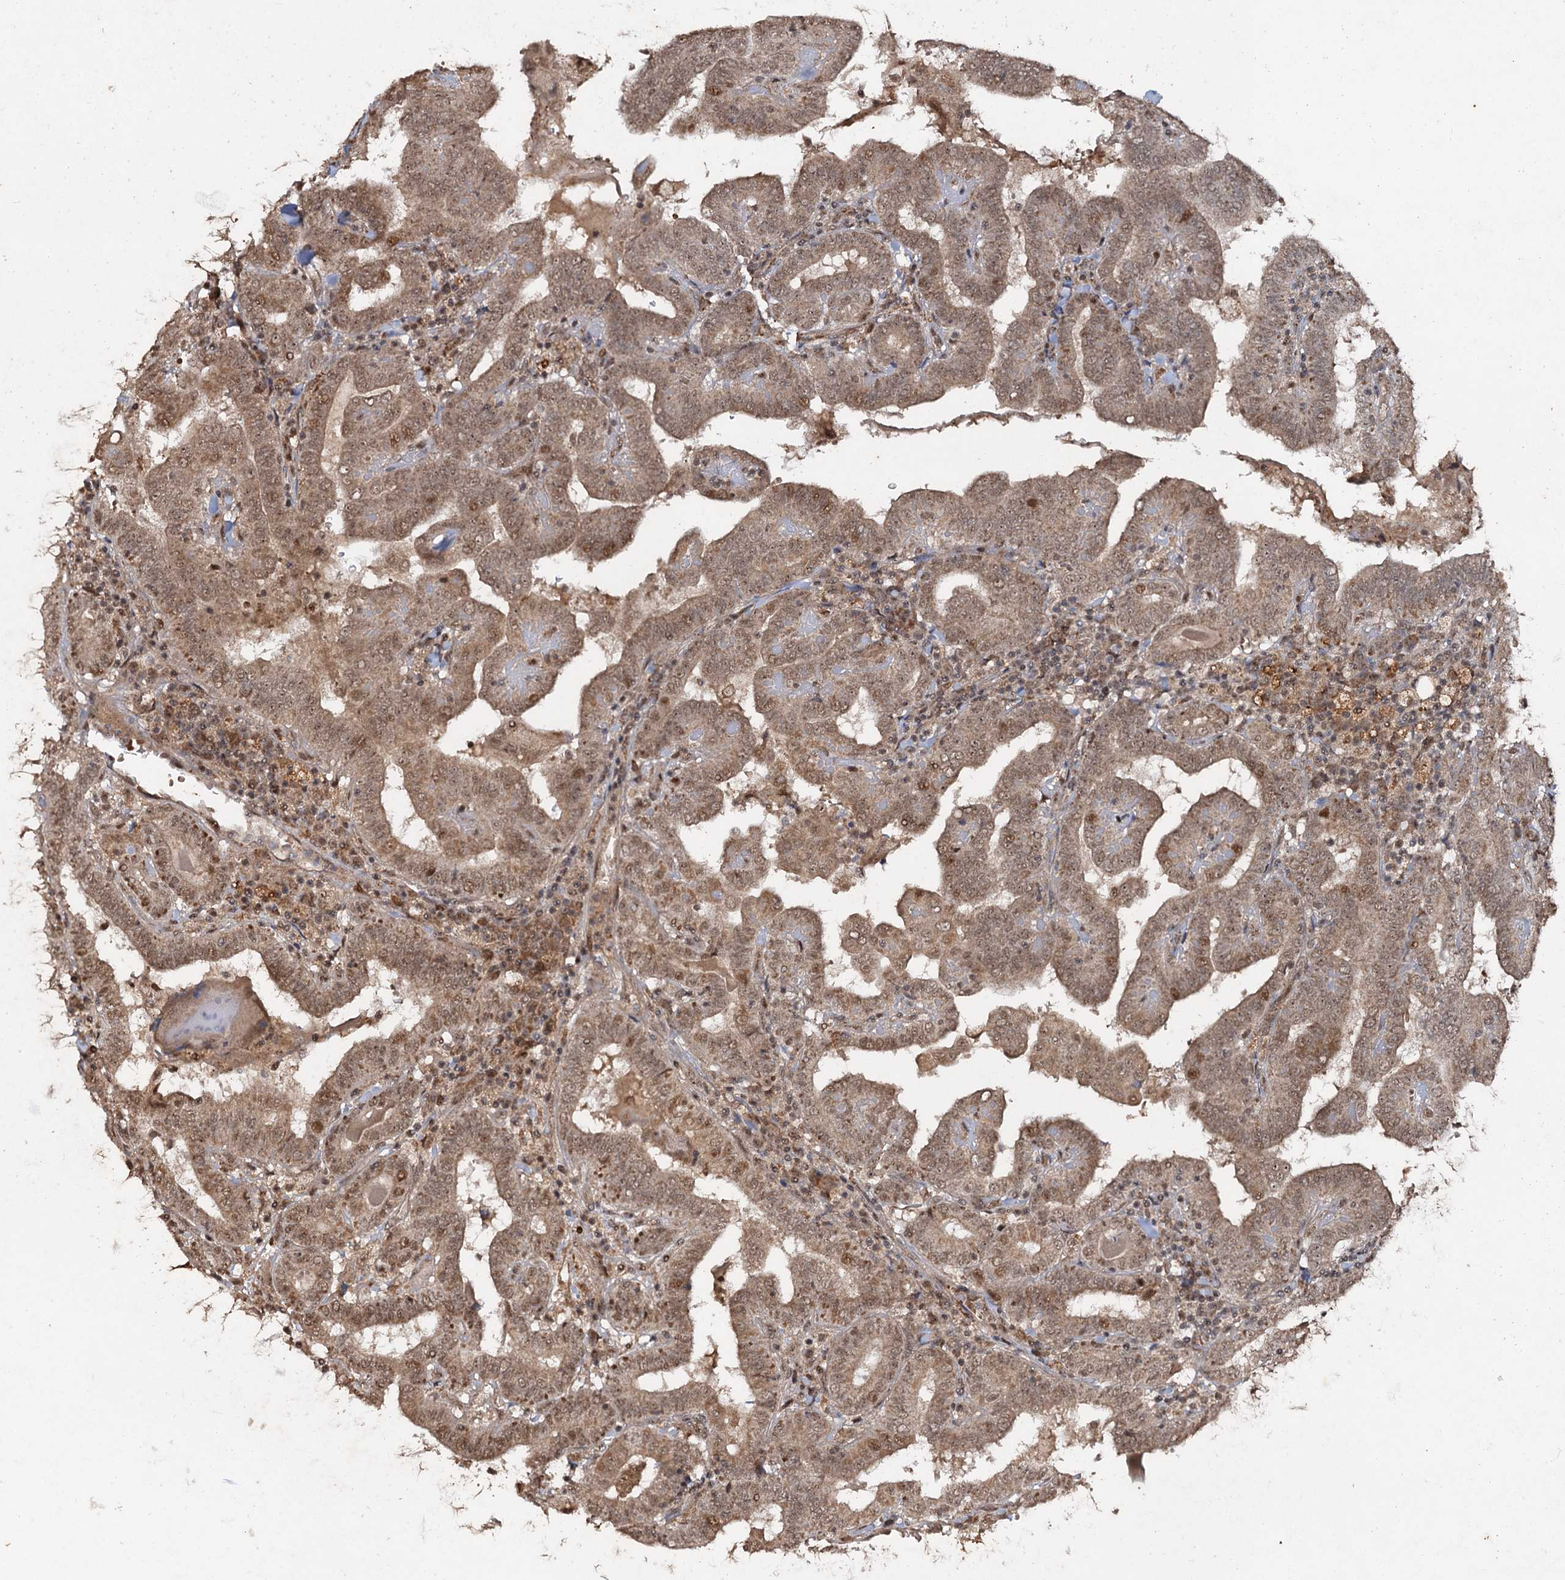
{"staining": {"intensity": "moderate", "quantity": ">75%", "location": "cytoplasmic/membranous,nuclear"}, "tissue": "thyroid cancer", "cell_type": "Tumor cells", "image_type": "cancer", "snomed": [{"axis": "morphology", "description": "Papillary adenocarcinoma, NOS"}, {"axis": "topography", "description": "Thyroid gland"}], "caption": "Moderate cytoplasmic/membranous and nuclear protein expression is identified in approximately >75% of tumor cells in thyroid cancer (papillary adenocarcinoma).", "gene": "REP15", "patient": {"sex": "female", "age": 72}}